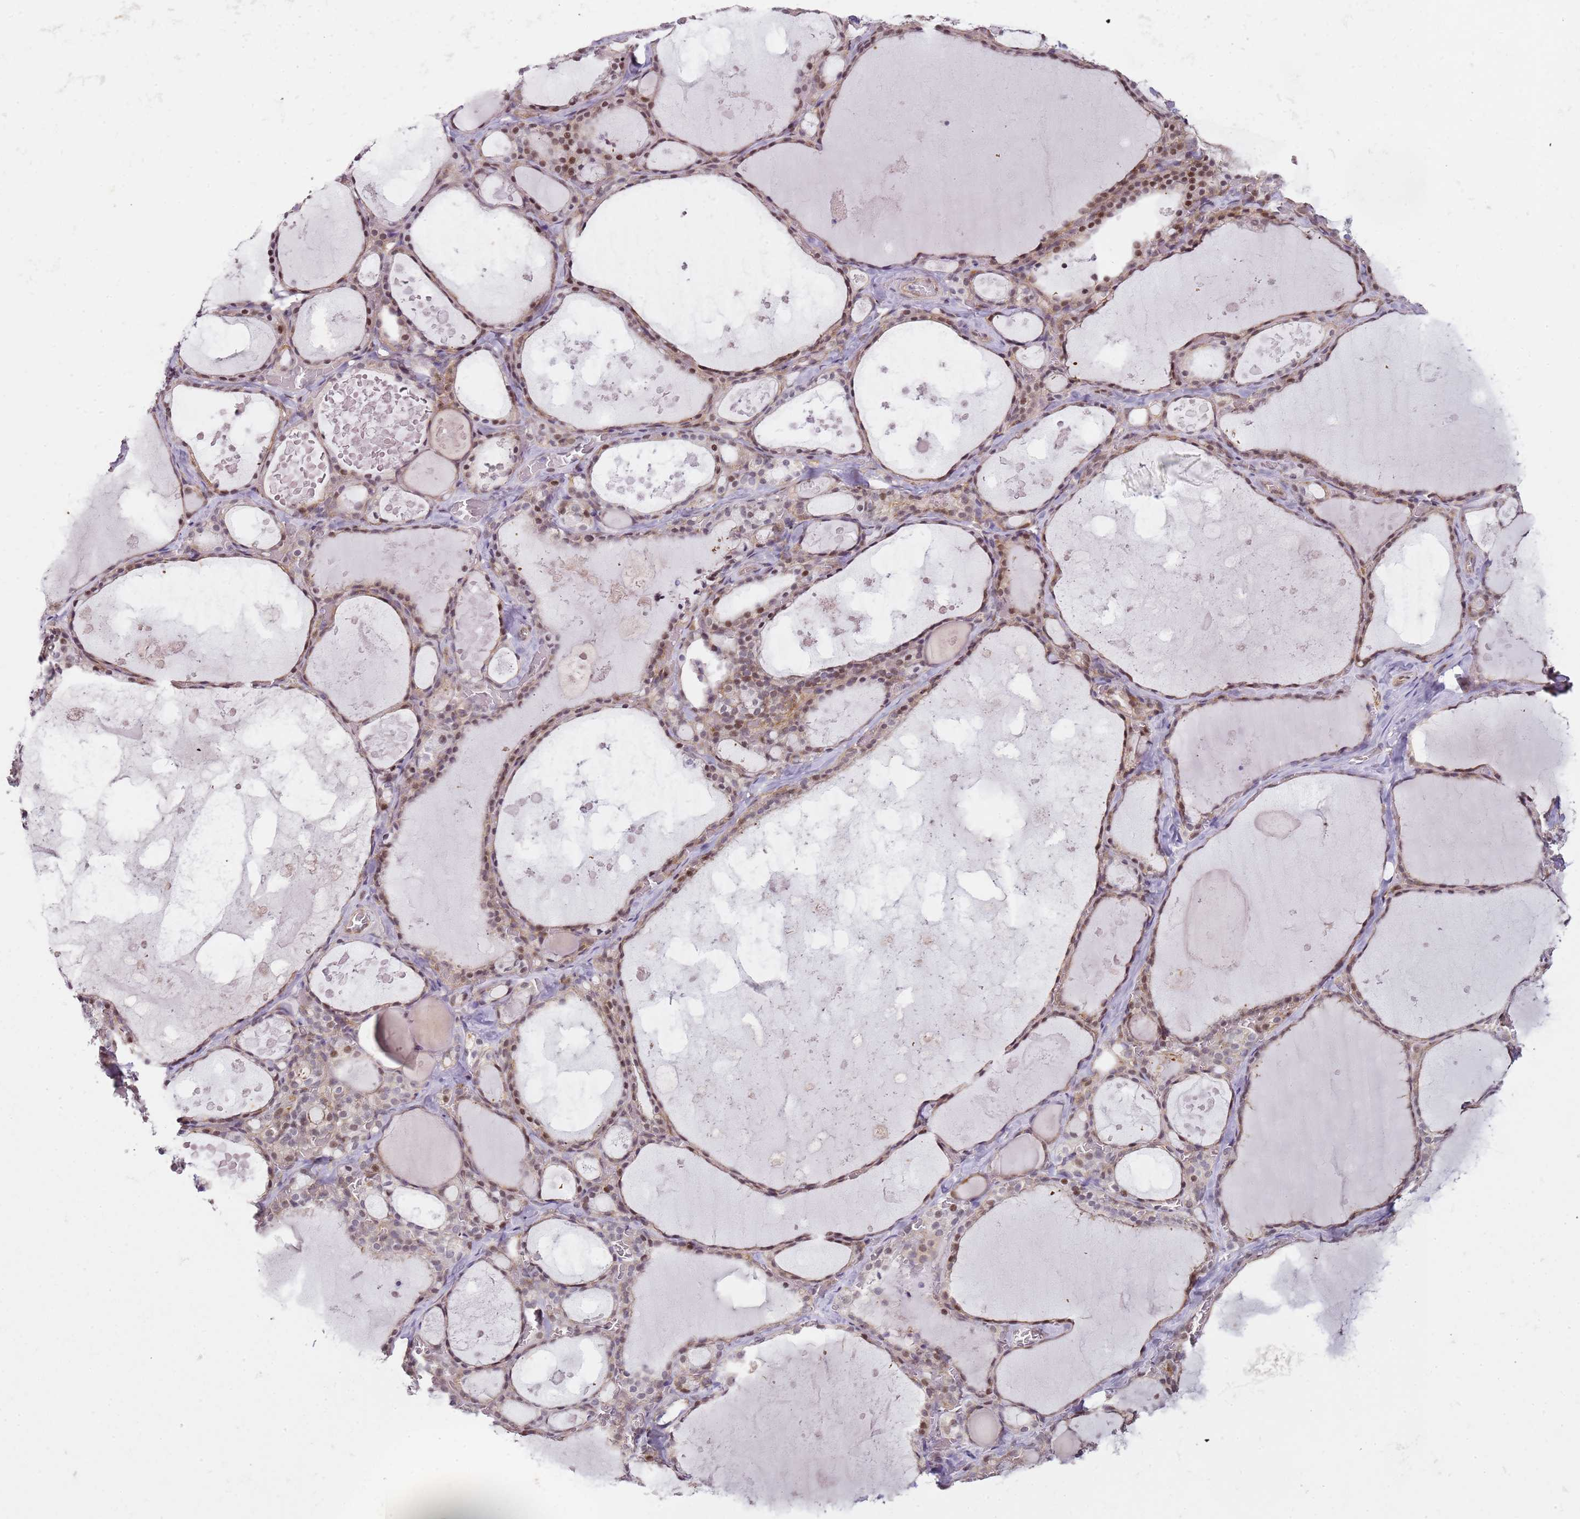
{"staining": {"intensity": "moderate", "quantity": "25%-75%", "location": "cytoplasmic/membranous,nuclear"}, "tissue": "thyroid gland", "cell_type": "Glandular cells", "image_type": "normal", "snomed": [{"axis": "morphology", "description": "Normal tissue, NOS"}, {"axis": "topography", "description": "Thyroid gland"}], "caption": "An image of thyroid gland stained for a protein shows moderate cytoplasmic/membranous,nuclear brown staining in glandular cells. The protein of interest is stained brown, and the nuclei are stained in blue (DAB IHC with brightfield microscopy, high magnification).", "gene": "PSMD4", "patient": {"sex": "male", "age": 56}}